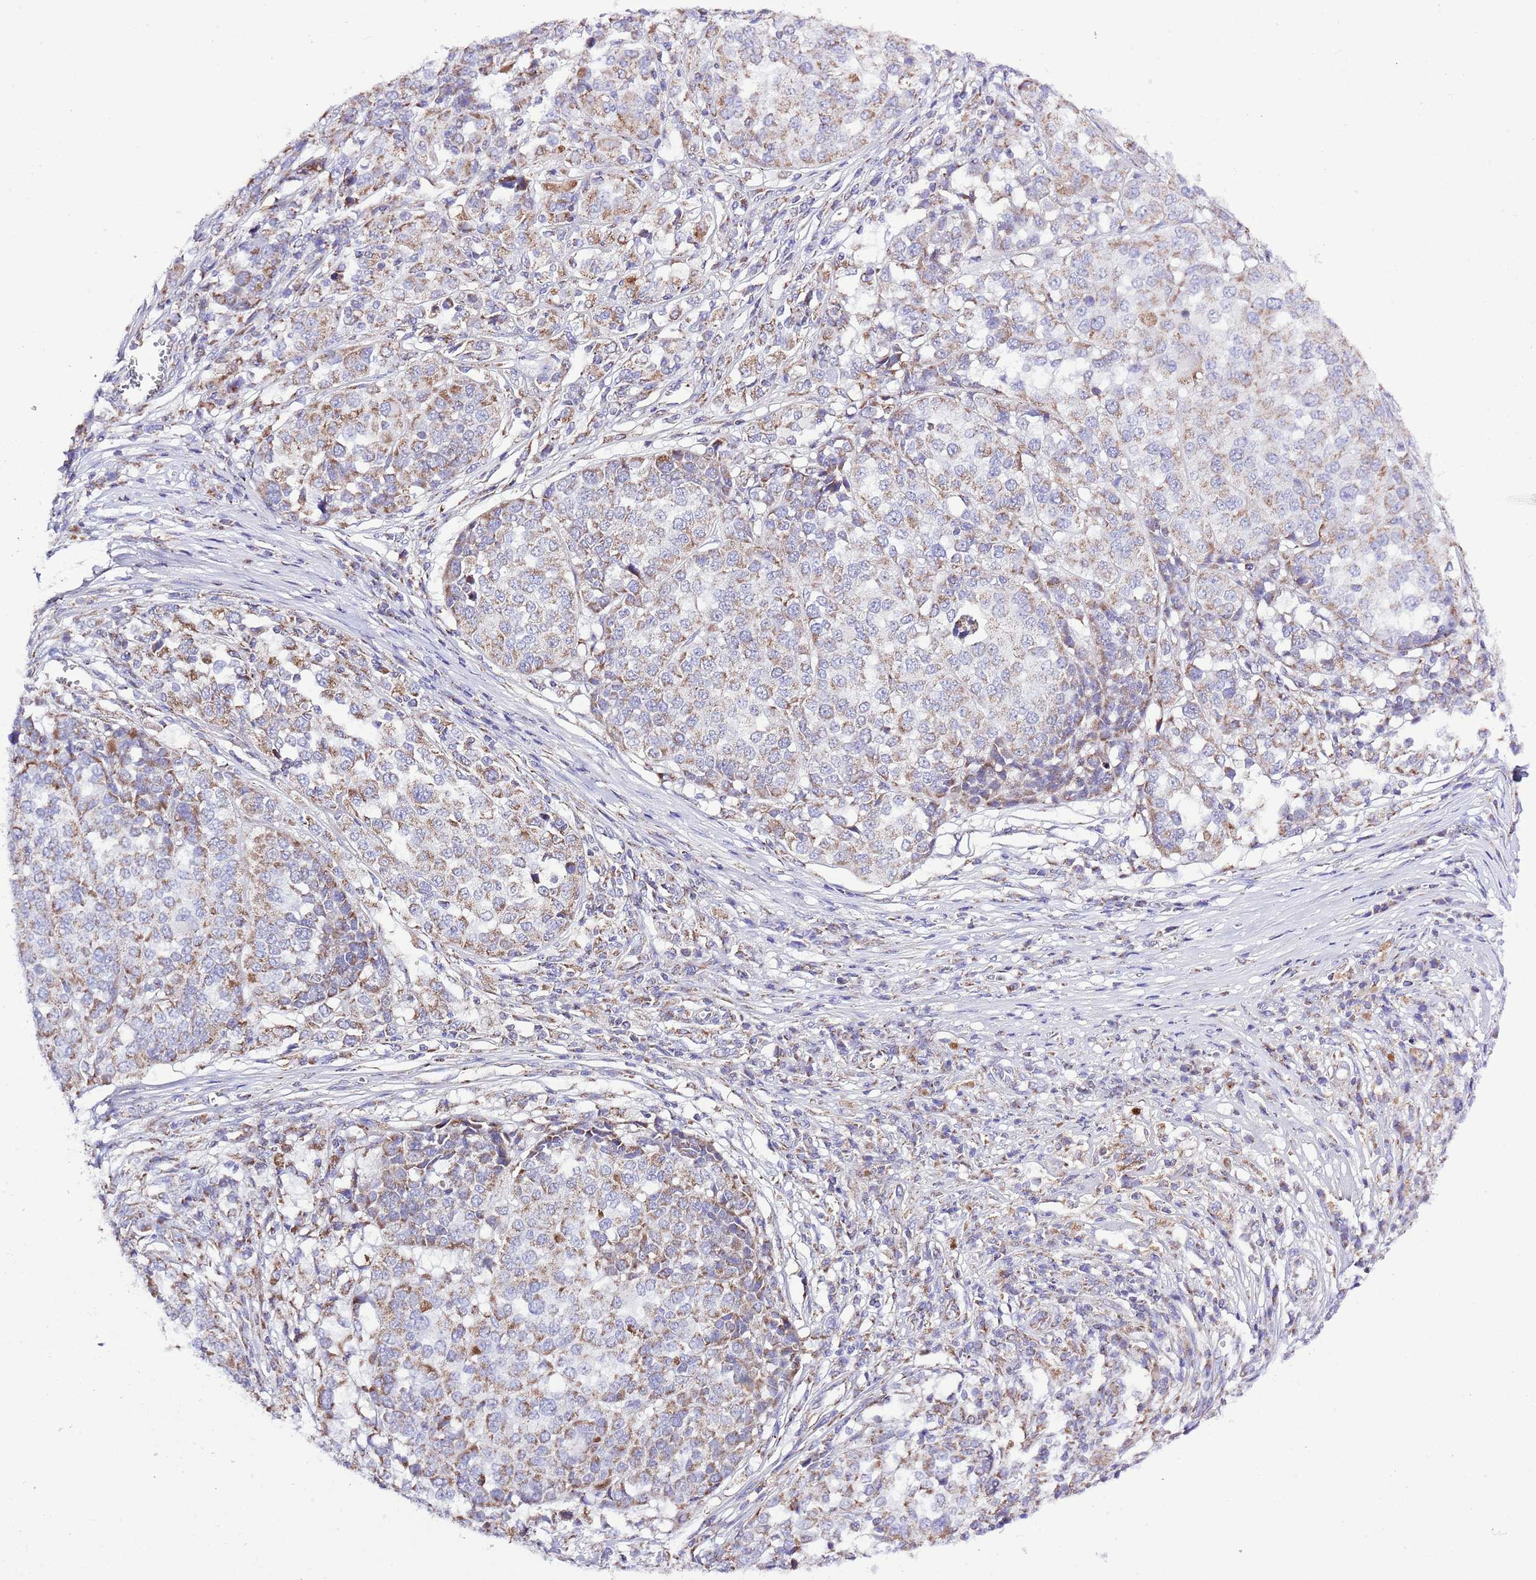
{"staining": {"intensity": "moderate", "quantity": "25%-75%", "location": "cytoplasmic/membranous"}, "tissue": "melanoma", "cell_type": "Tumor cells", "image_type": "cancer", "snomed": [{"axis": "morphology", "description": "Malignant melanoma, Metastatic site"}, {"axis": "topography", "description": "Lymph node"}], "caption": "Malignant melanoma (metastatic site) stained for a protein (brown) reveals moderate cytoplasmic/membranous positive positivity in about 25%-75% of tumor cells.", "gene": "TEKTIP1", "patient": {"sex": "male", "age": 44}}